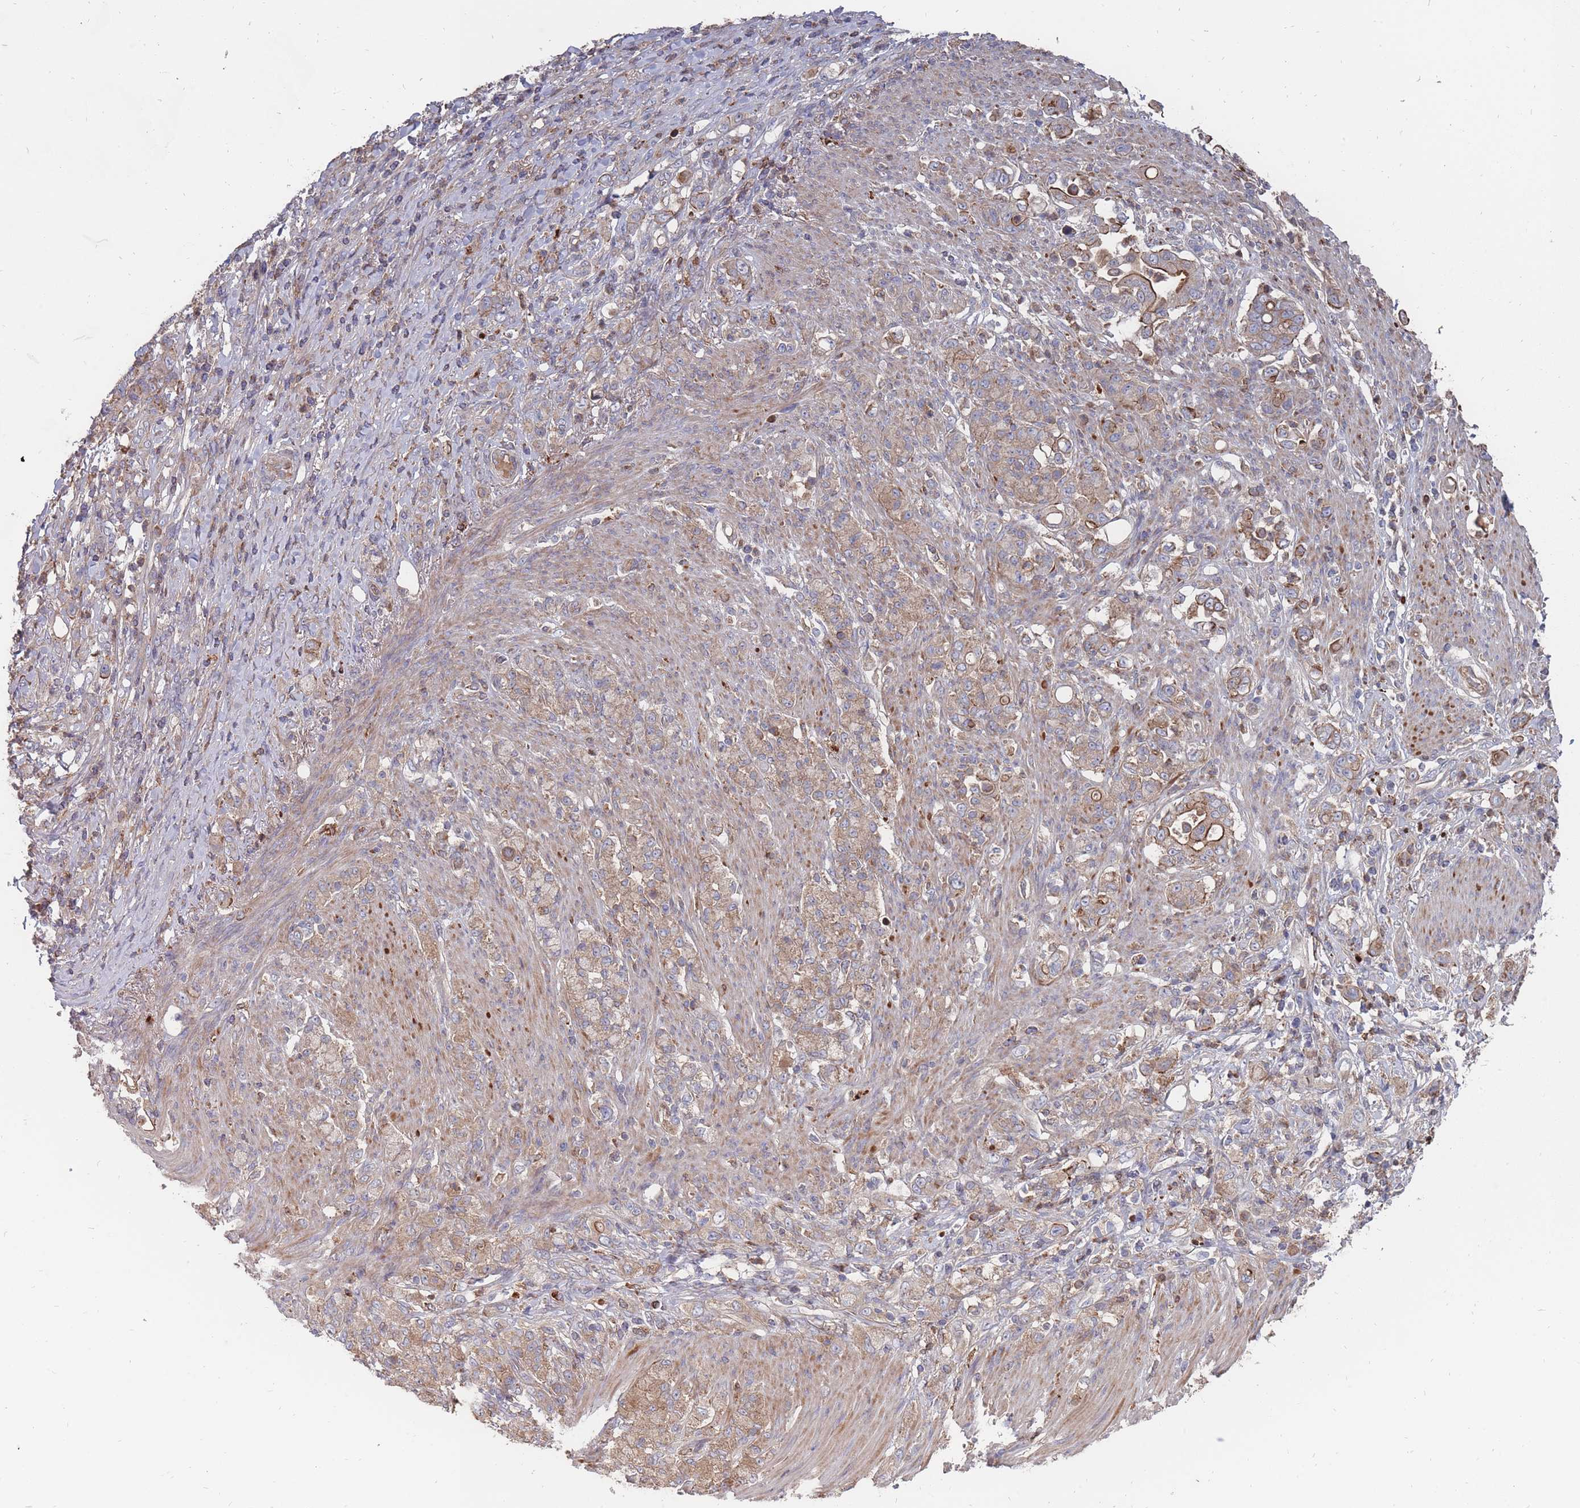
{"staining": {"intensity": "moderate", "quantity": "25%-75%", "location": "cytoplasmic/membranous"}, "tissue": "stomach cancer", "cell_type": "Tumor cells", "image_type": "cancer", "snomed": [{"axis": "morphology", "description": "Normal tissue, NOS"}, {"axis": "morphology", "description": "Adenocarcinoma, NOS"}, {"axis": "topography", "description": "Stomach"}], "caption": "Protein staining of adenocarcinoma (stomach) tissue displays moderate cytoplasmic/membranous positivity in approximately 25%-75% of tumor cells.", "gene": "THSD7B", "patient": {"sex": "female", "age": 79}}